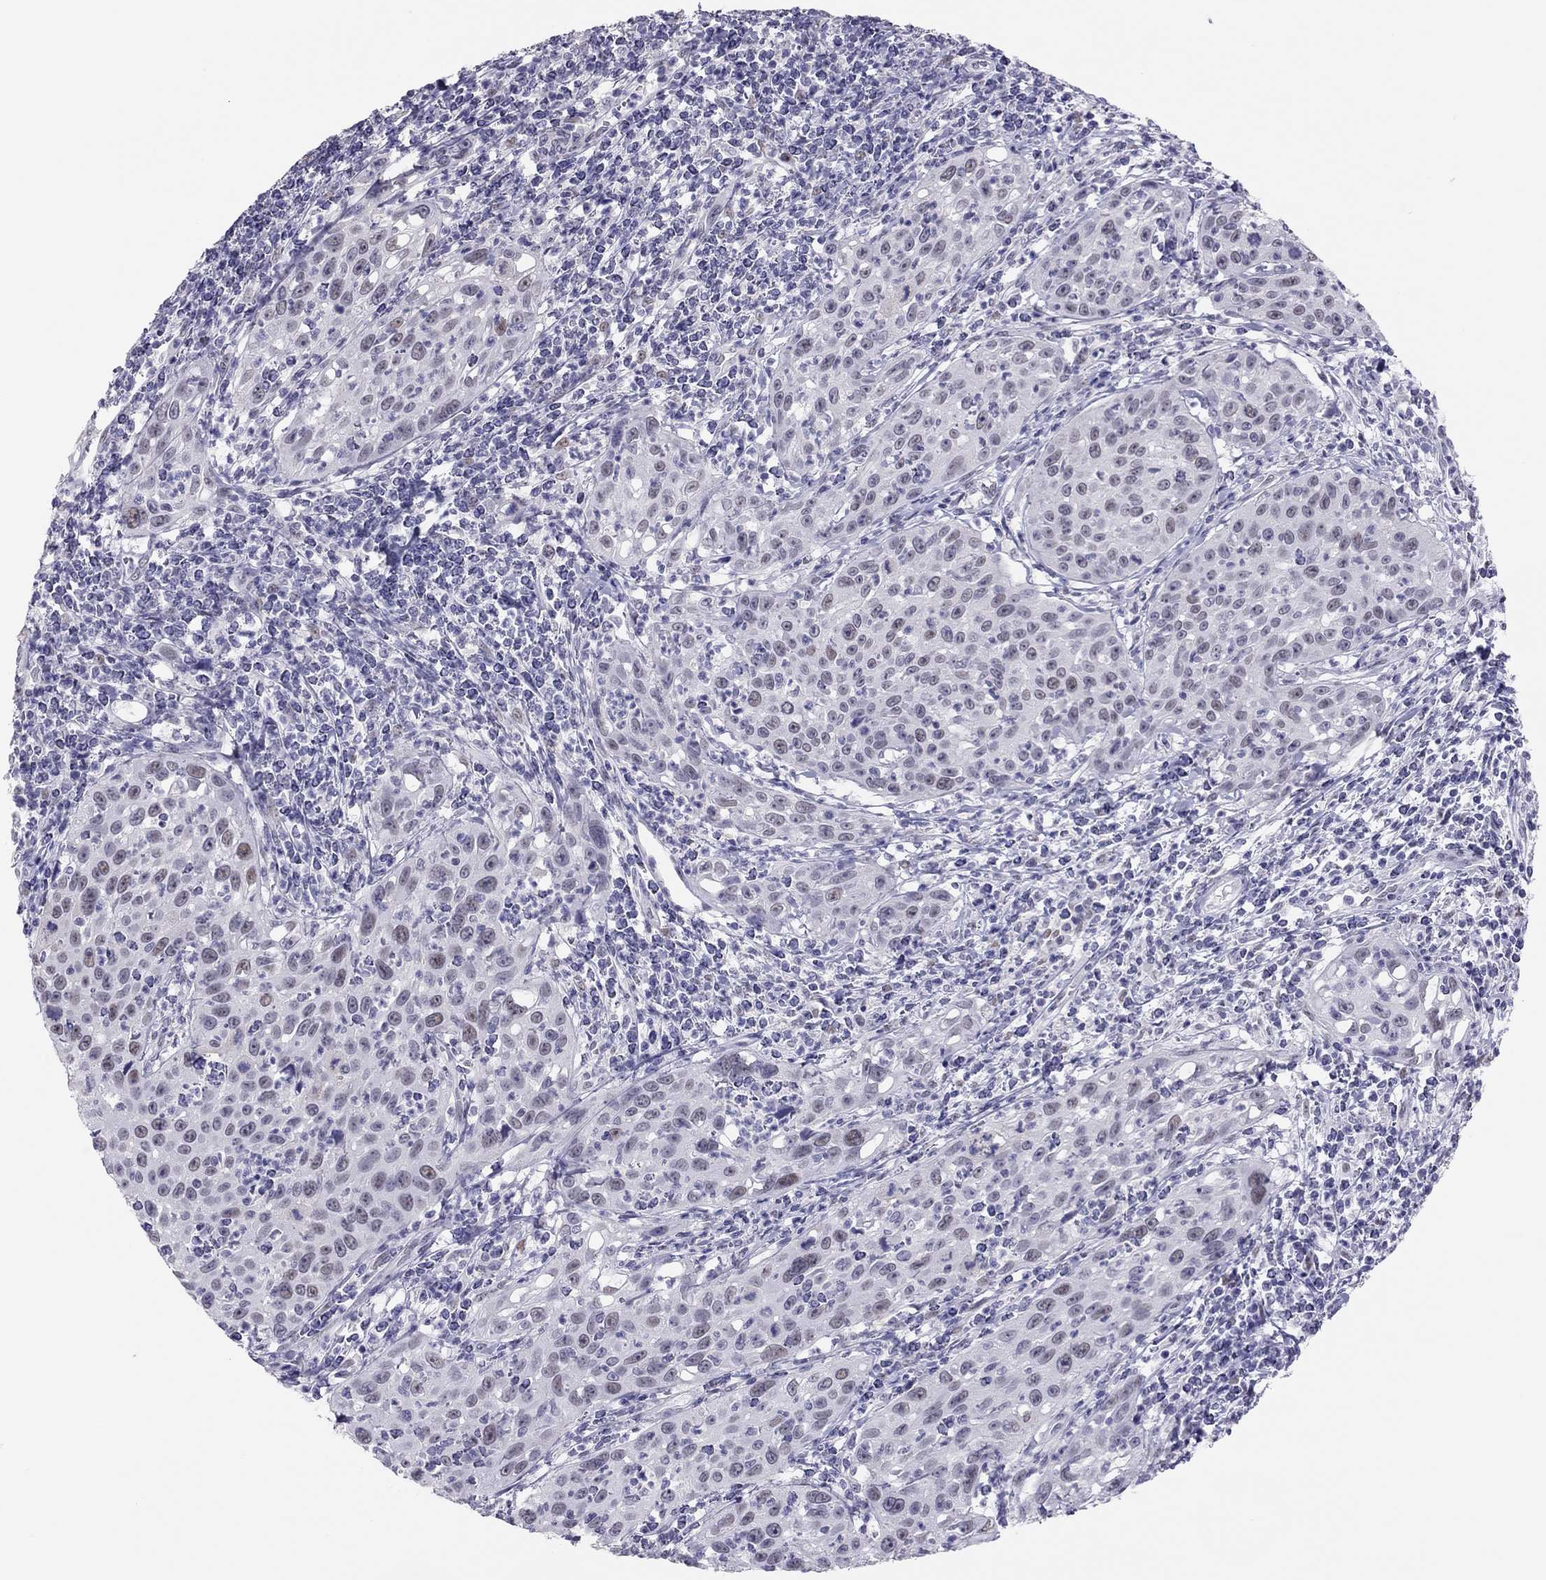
{"staining": {"intensity": "weak", "quantity": "<25%", "location": "nuclear"}, "tissue": "cervical cancer", "cell_type": "Tumor cells", "image_type": "cancer", "snomed": [{"axis": "morphology", "description": "Squamous cell carcinoma, NOS"}, {"axis": "topography", "description": "Cervix"}], "caption": "This is a image of immunohistochemistry (IHC) staining of cervical cancer (squamous cell carcinoma), which shows no positivity in tumor cells.", "gene": "PHOX2A", "patient": {"sex": "female", "age": 26}}